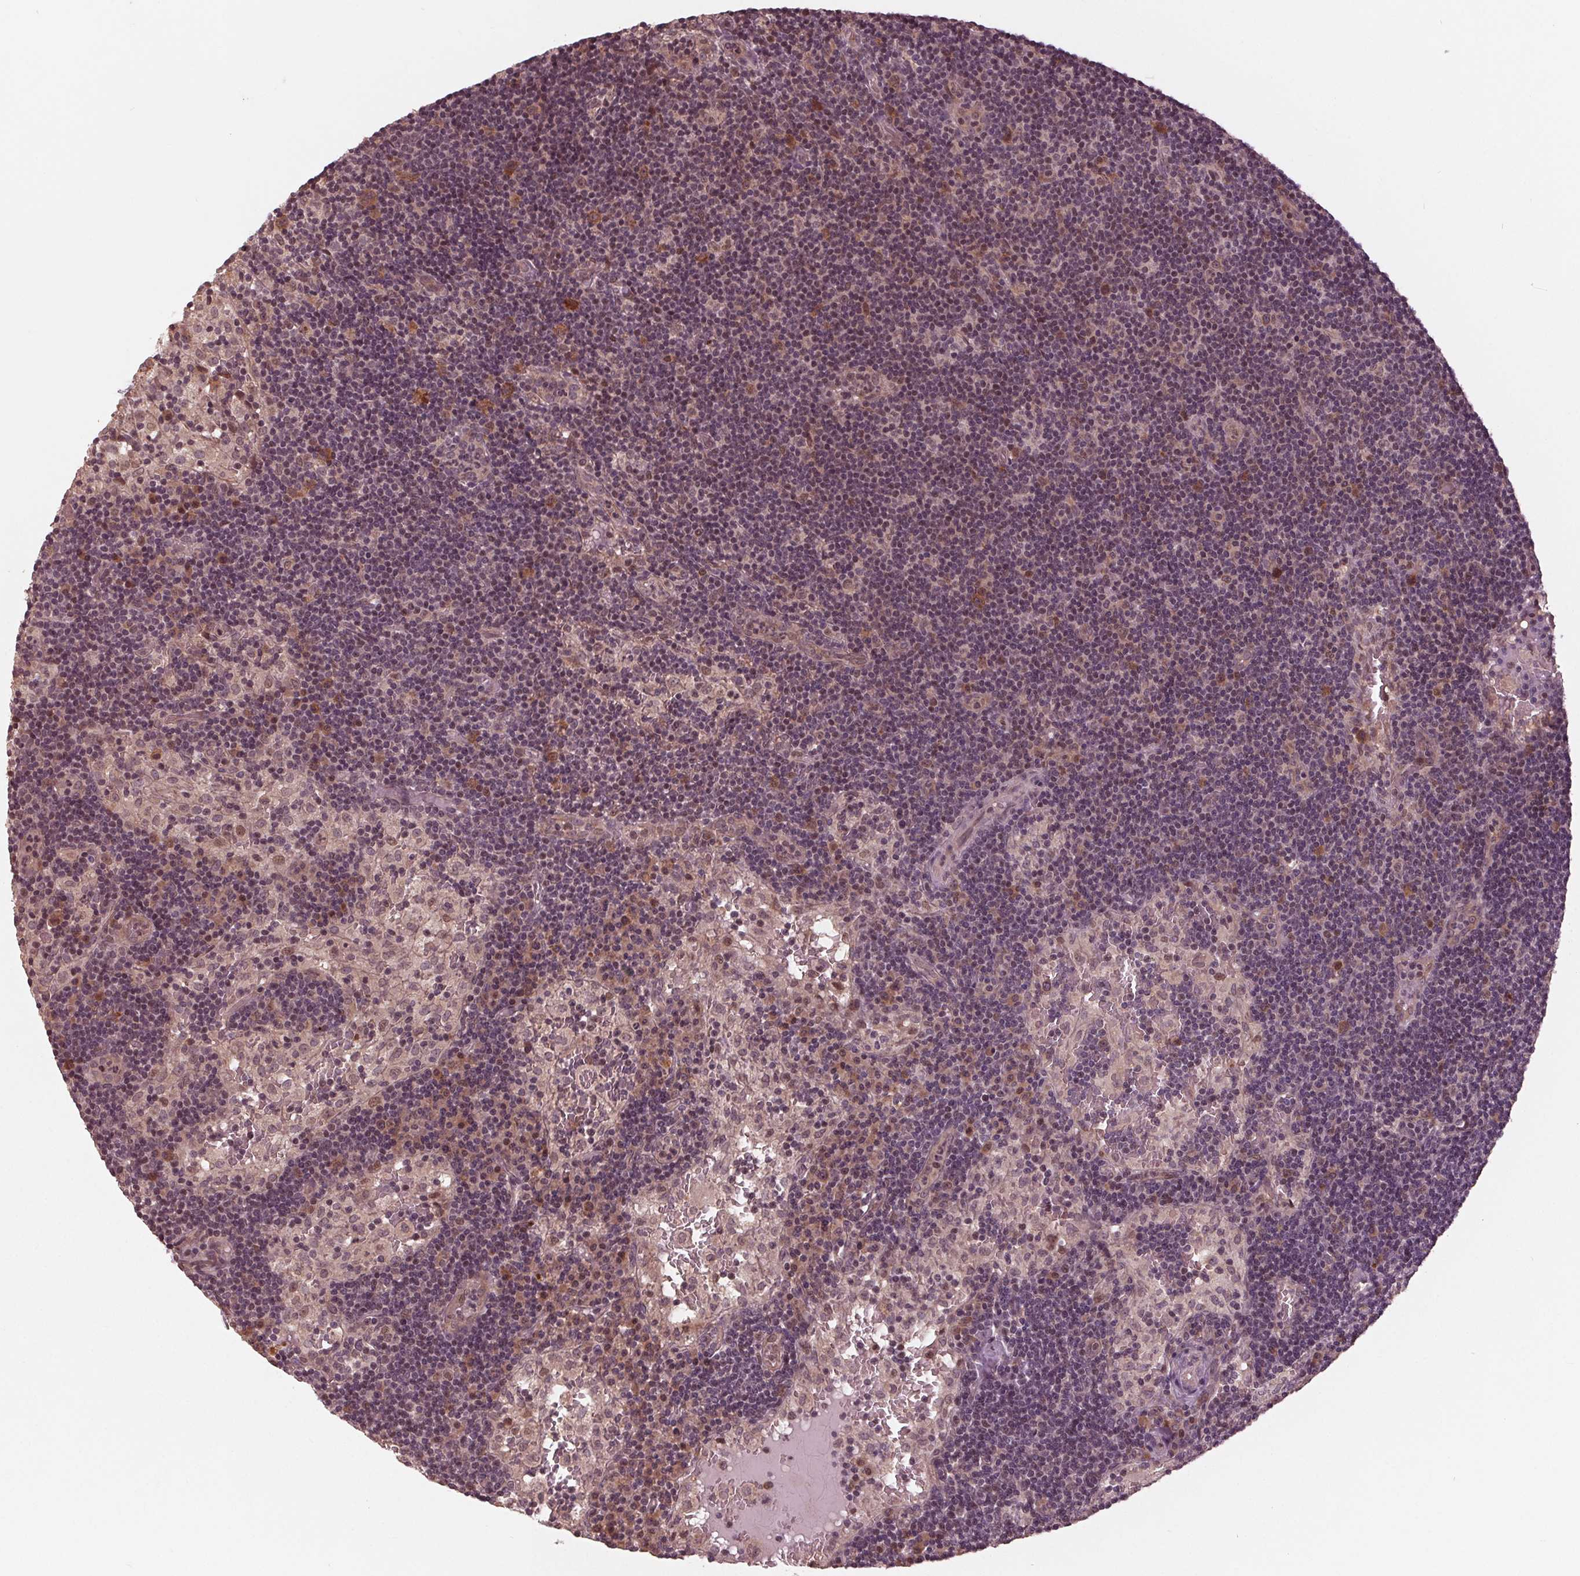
{"staining": {"intensity": "moderate", "quantity": "<25%", "location": "cytoplasmic/membranous,nuclear"}, "tissue": "lymph node", "cell_type": "Non-germinal center cells", "image_type": "normal", "snomed": [{"axis": "morphology", "description": "Normal tissue, NOS"}, {"axis": "topography", "description": "Lymph node"}], "caption": "Brown immunohistochemical staining in unremarkable human lymph node exhibits moderate cytoplasmic/membranous,nuclear expression in approximately <25% of non-germinal center cells.", "gene": "ZNF471", "patient": {"sex": "male", "age": 62}}